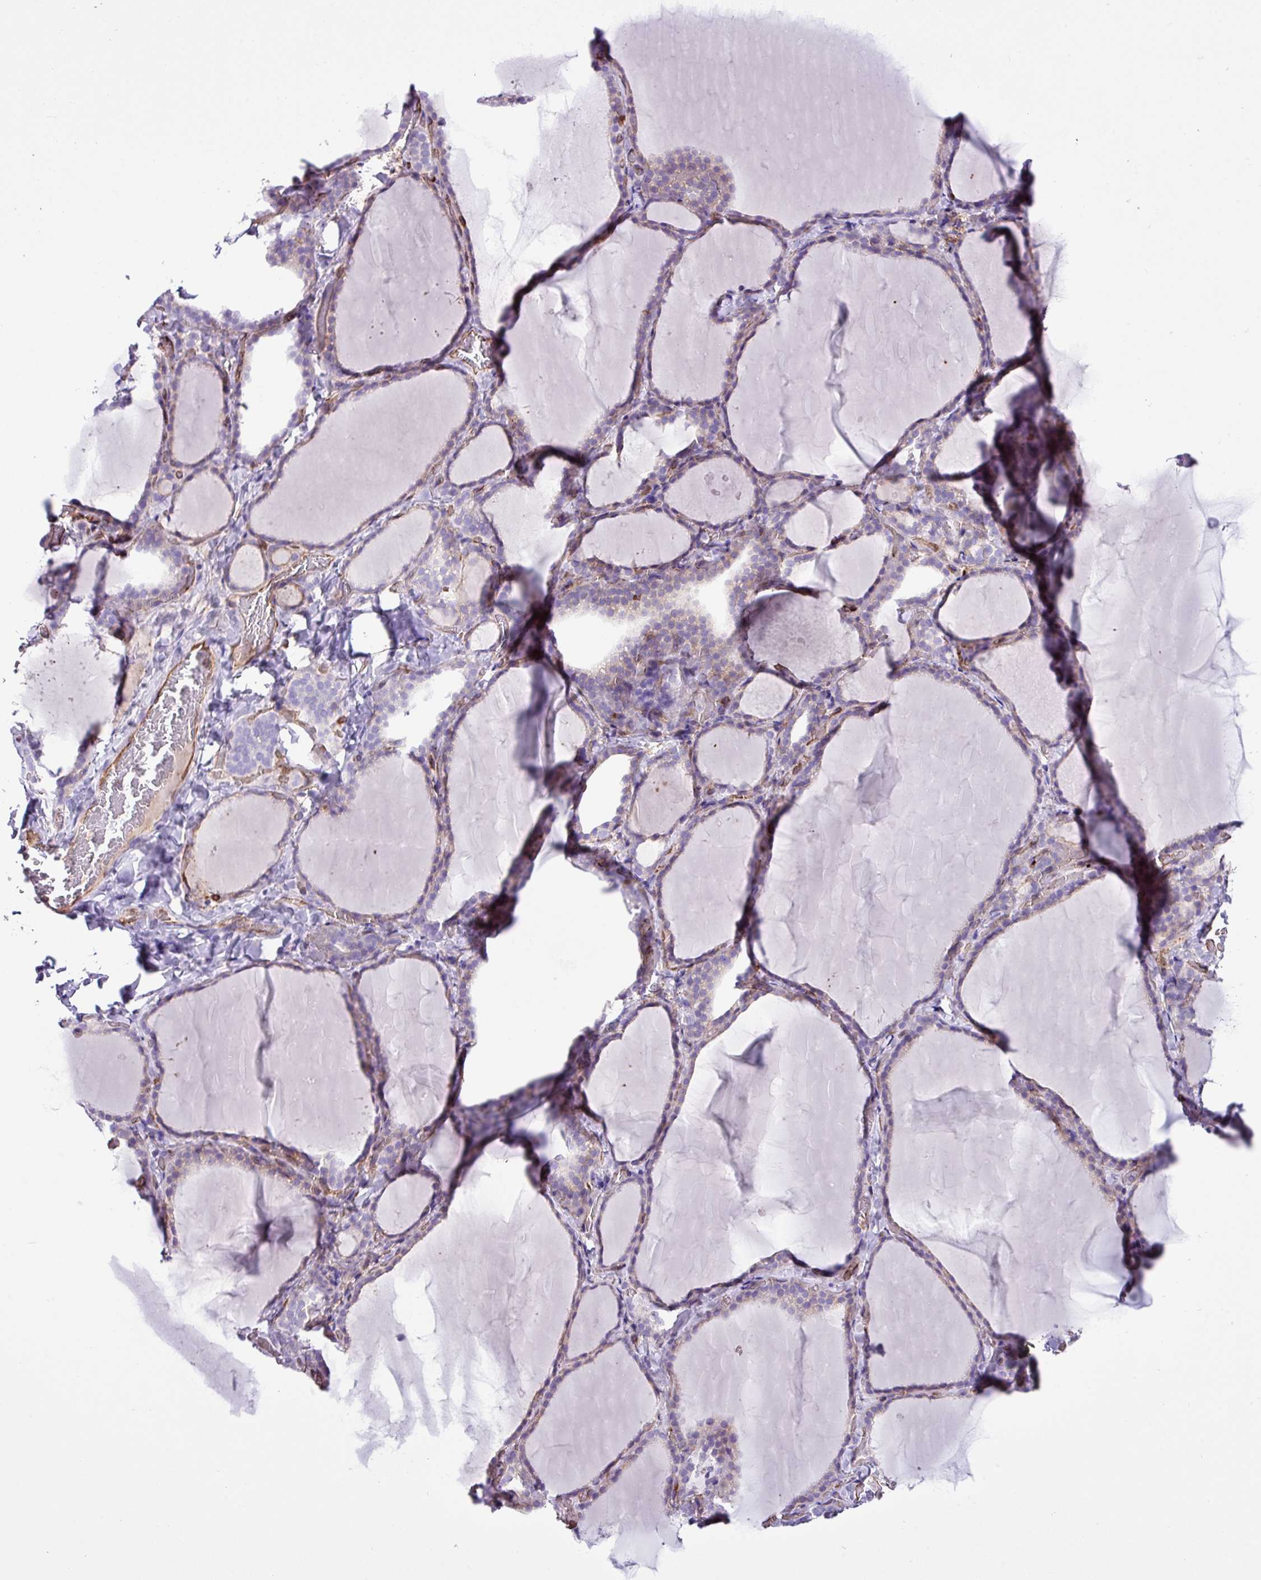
{"staining": {"intensity": "weak", "quantity": "25%-75%", "location": "cytoplasmic/membranous"}, "tissue": "thyroid gland", "cell_type": "Glandular cells", "image_type": "normal", "snomed": [{"axis": "morphology", "description": "Normal tissue, NOS"}, {"axis": "topography", "description": "Thyroid gland"}], "caption": "Immunohistochemistry (IHC) (DAB (3,3'-diaminobenzidine)) staining of unremarkable human thyroid gland demonstrates weak cytoplasmic/membranous protein expression in approximately 25%-75% of glandular cells.", "gene": "EME2", "patient": {"sex": "female", "age": 22}}